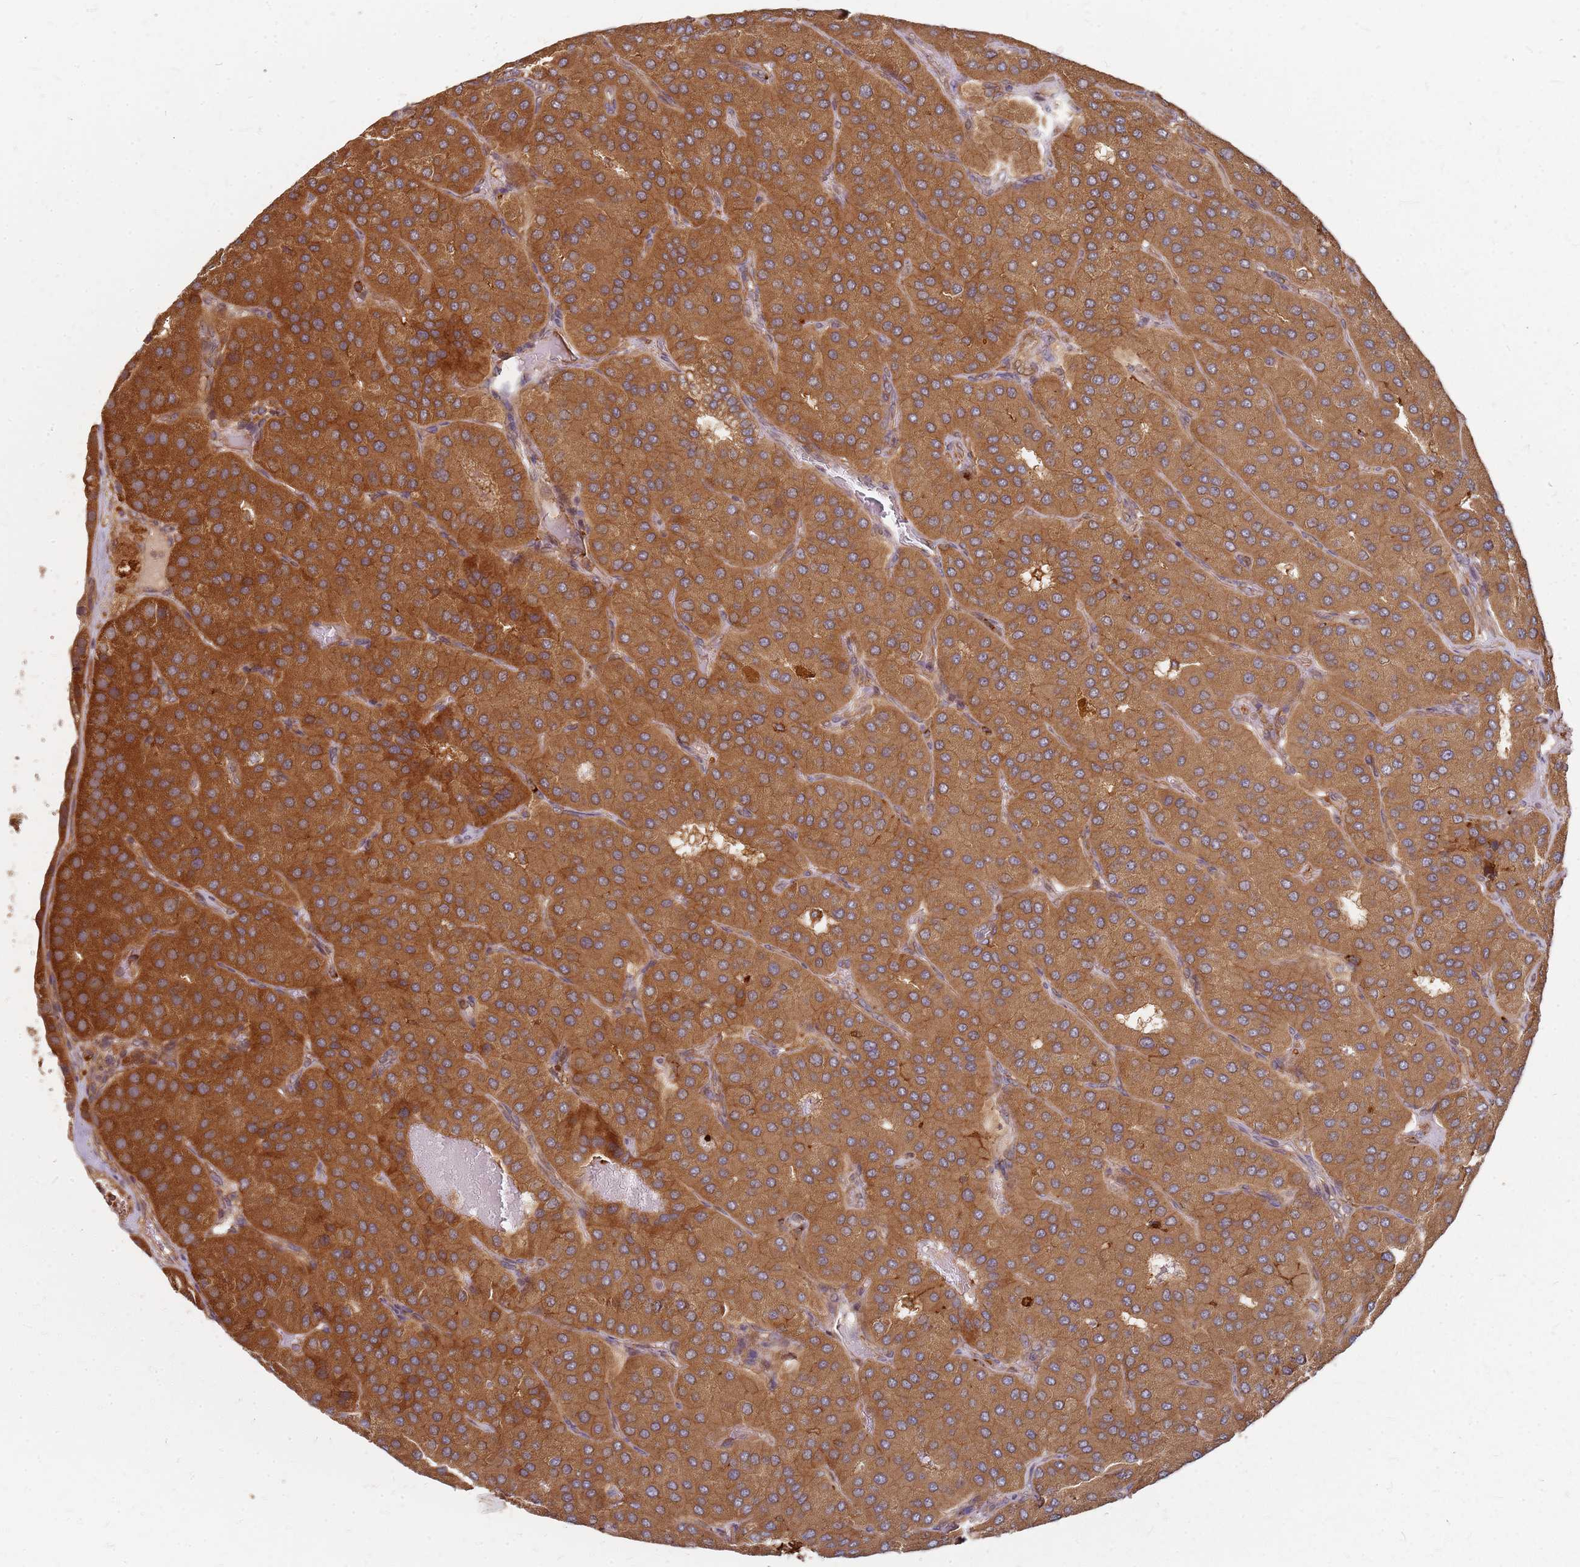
{"staining": {"intensity": "strong", "quantity": ">75%", "location": "cytoplasmic/membranous"}, "tissue": "parathyroid gland", "cell_type": "Glandular cells", "image_type": "normal", "snomed": [{"axis": "morphology", "description": "Normal tissue, NOS"}, {"axis": "morphology", "description": "Adenoma, NOS"}, {"axis": "topography", "description": "Parathyroid gland"}], "caption": "Immunohistochemistry image of benign parathyroid gland stained for a protein (brown), which demonstrates high levels of strong cytoplasmic/membranous positivity in approximately >75% of glandular cells.", "gene": "TRABD", "patient": {"sex": "female", "age": 86}}